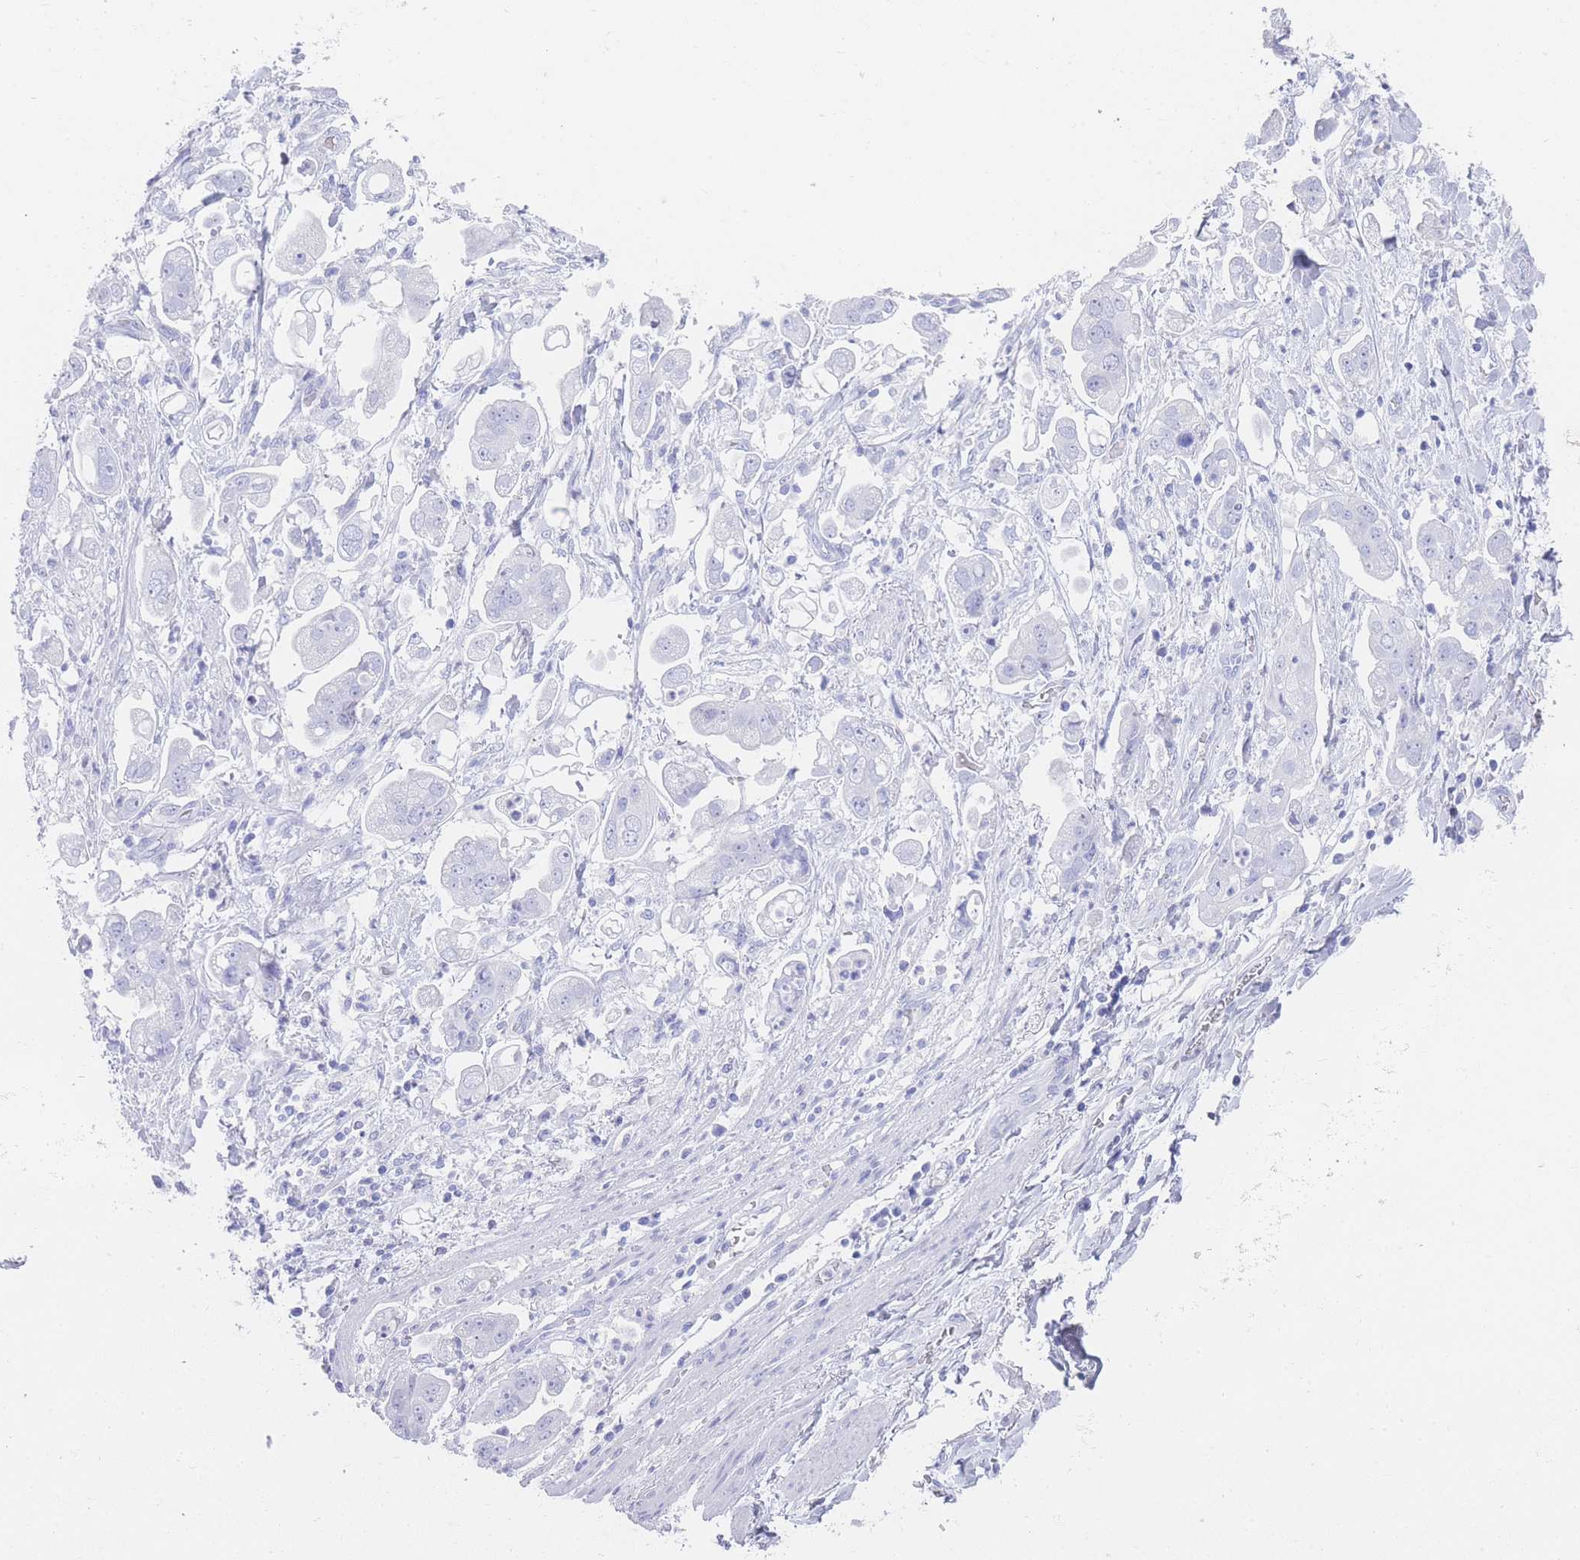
{"staining": {"intensity": "negative", "quantity": "none", "location": "none"}, "tissue": "stomach cancer", "cell_type": "Tumor cells", "image_type": "cancer", "snomed": [{"axis": "morphology", "description": "Adenocarcinoma, NOS"}, {"axis": "topography", "description": "Stomach"}], "caption": "Immunohistochemistry (IHC) of human stomach cancer (adenocarcinoma) displays no positivity in tumor cells. (DAB (3,3'-diaminobenzidine) IHC, high magnification).", "gene": "LRRC37A", "patient": {"sex": "male", "age": 62}}